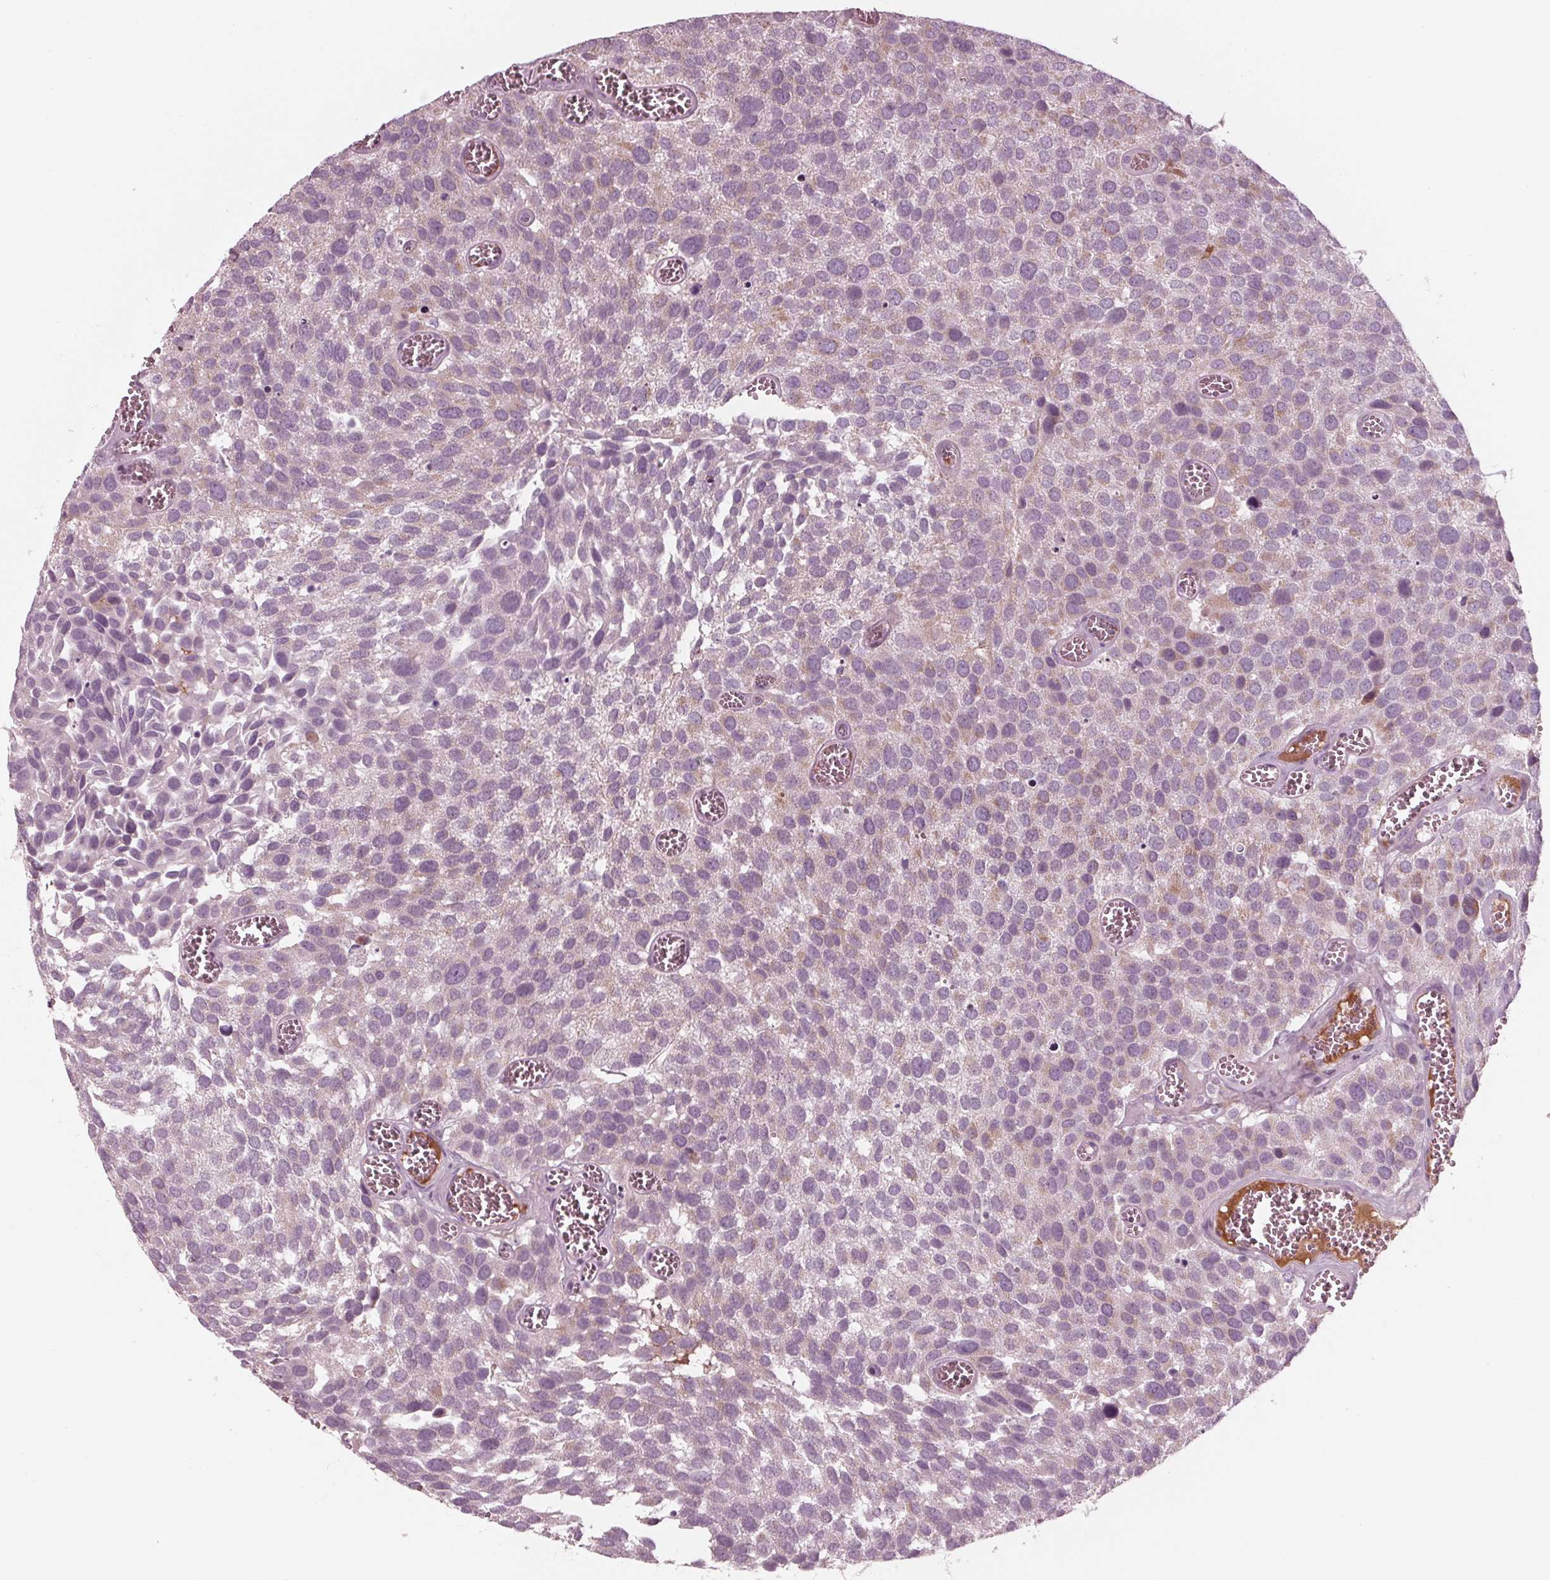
{"staining": {"intensity": "weak", "quantity": "<25%", "location": "cytoplasmic/membranous"}, "tissue": "urothelial cancer", "cell_type": "Tumor cells", "image_type": "cancer", "snomed": [{"axis": "morphology", "description": "Urothelial carcinoma, Low grade"}, {"axis": "topography", "description": "Urinary bladder"}], "caption": "A photomicrograph of human urothelial cancer is negative for staining in tumor cells.", "gene": "CLN6", "patient": {"sex": "female", "age": 69}}